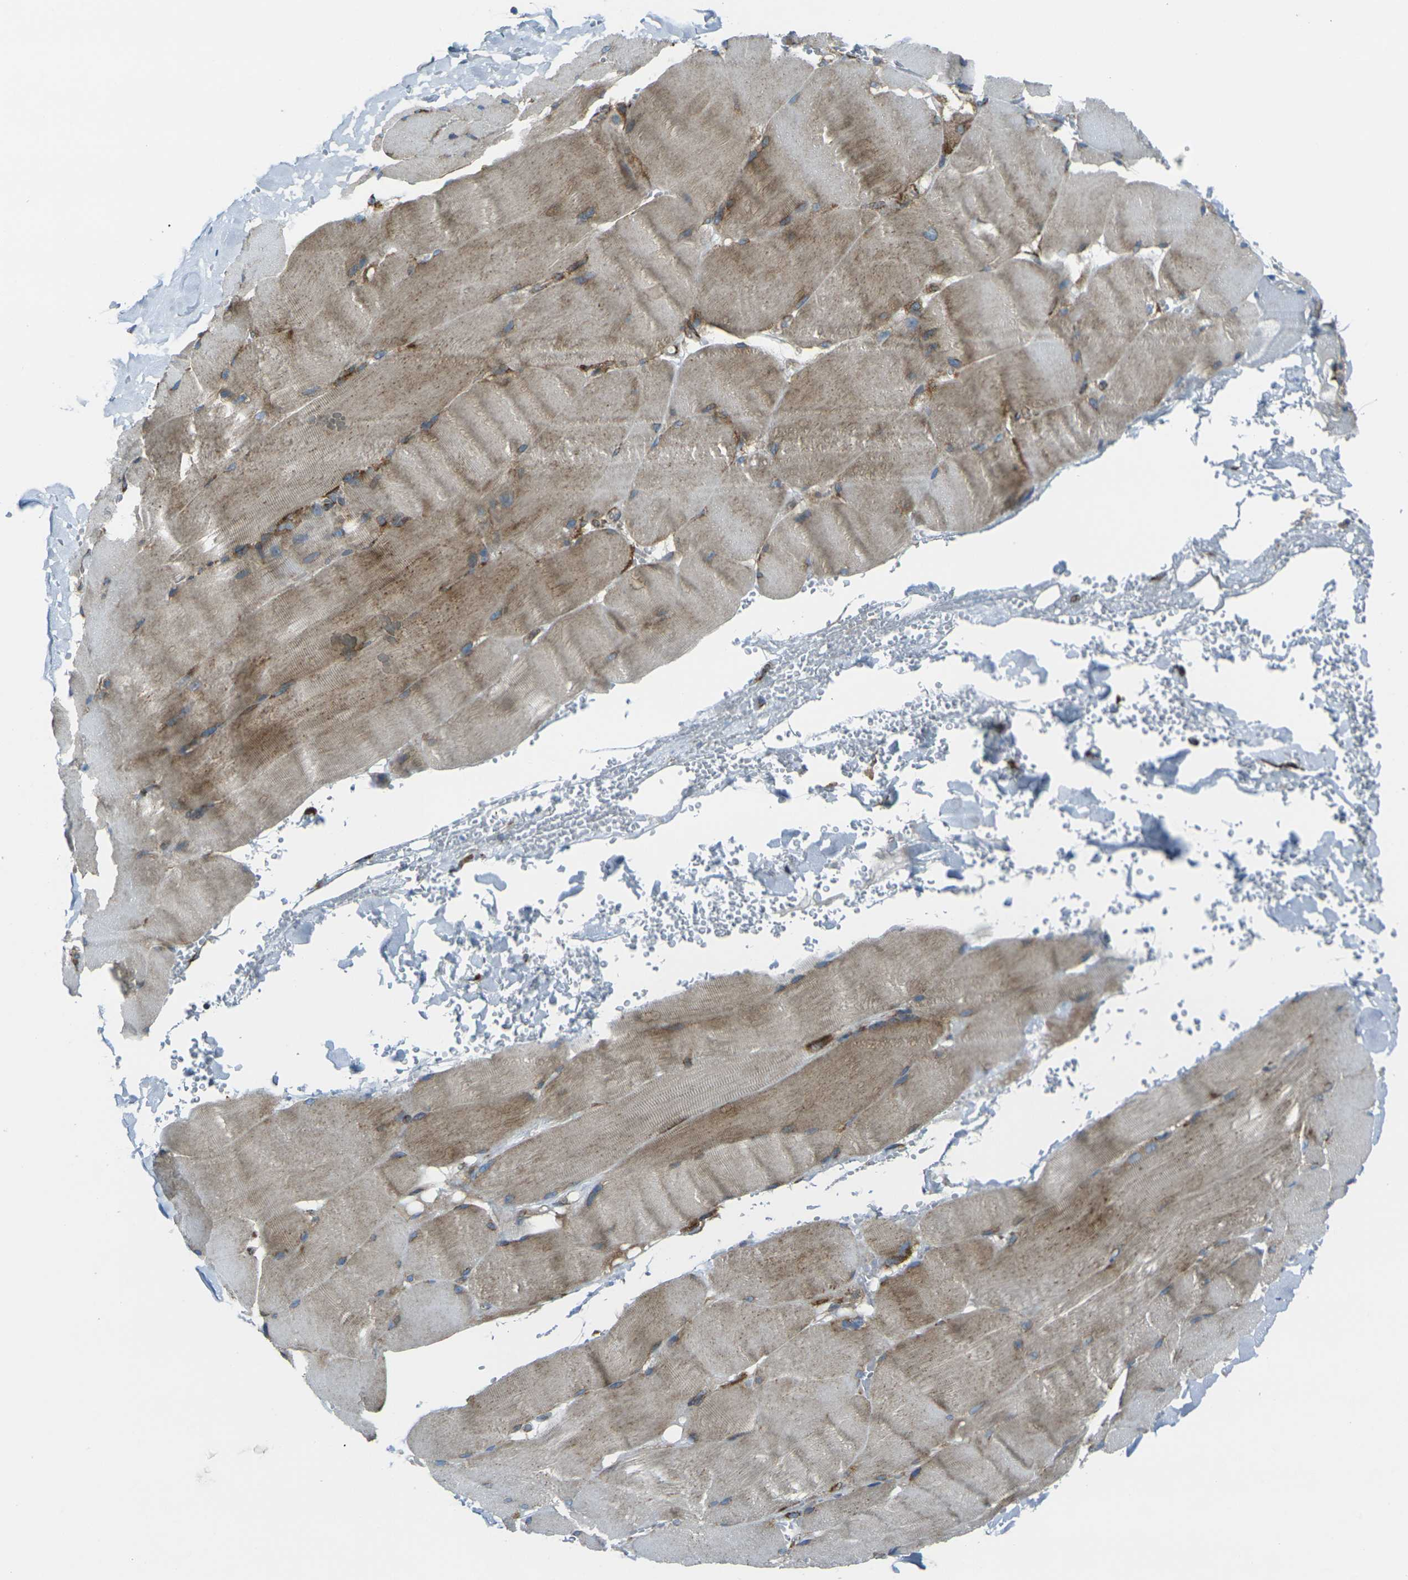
{"staining": {"intensity": "moderate", "quantity": "25%-75%", "location": "cytoplasmic/membranous"}, "tissue": "skeletal muscle", "cell_type": "Myocytes", "image_type": "normal", "snomed": [{"axis": "morphology", "description": "Normal tissue, NOS"}, {"axis": "topography", "description": "Skin"}, {"axis": "topography", "description": "Skeletal muscle"}], "caption": "Brown immunohistochemical staining in normal skeletal muscle exhibits moderate cytoplasmic/membranous positivity in approximately 25%-75% of myocytes. (DAB (3,3'-diaminobenzidine) = brown stain, brightfield microscopy at high magnification).", "gene": "CELSR2", "patient": {"sex": "male", "age": 83}}